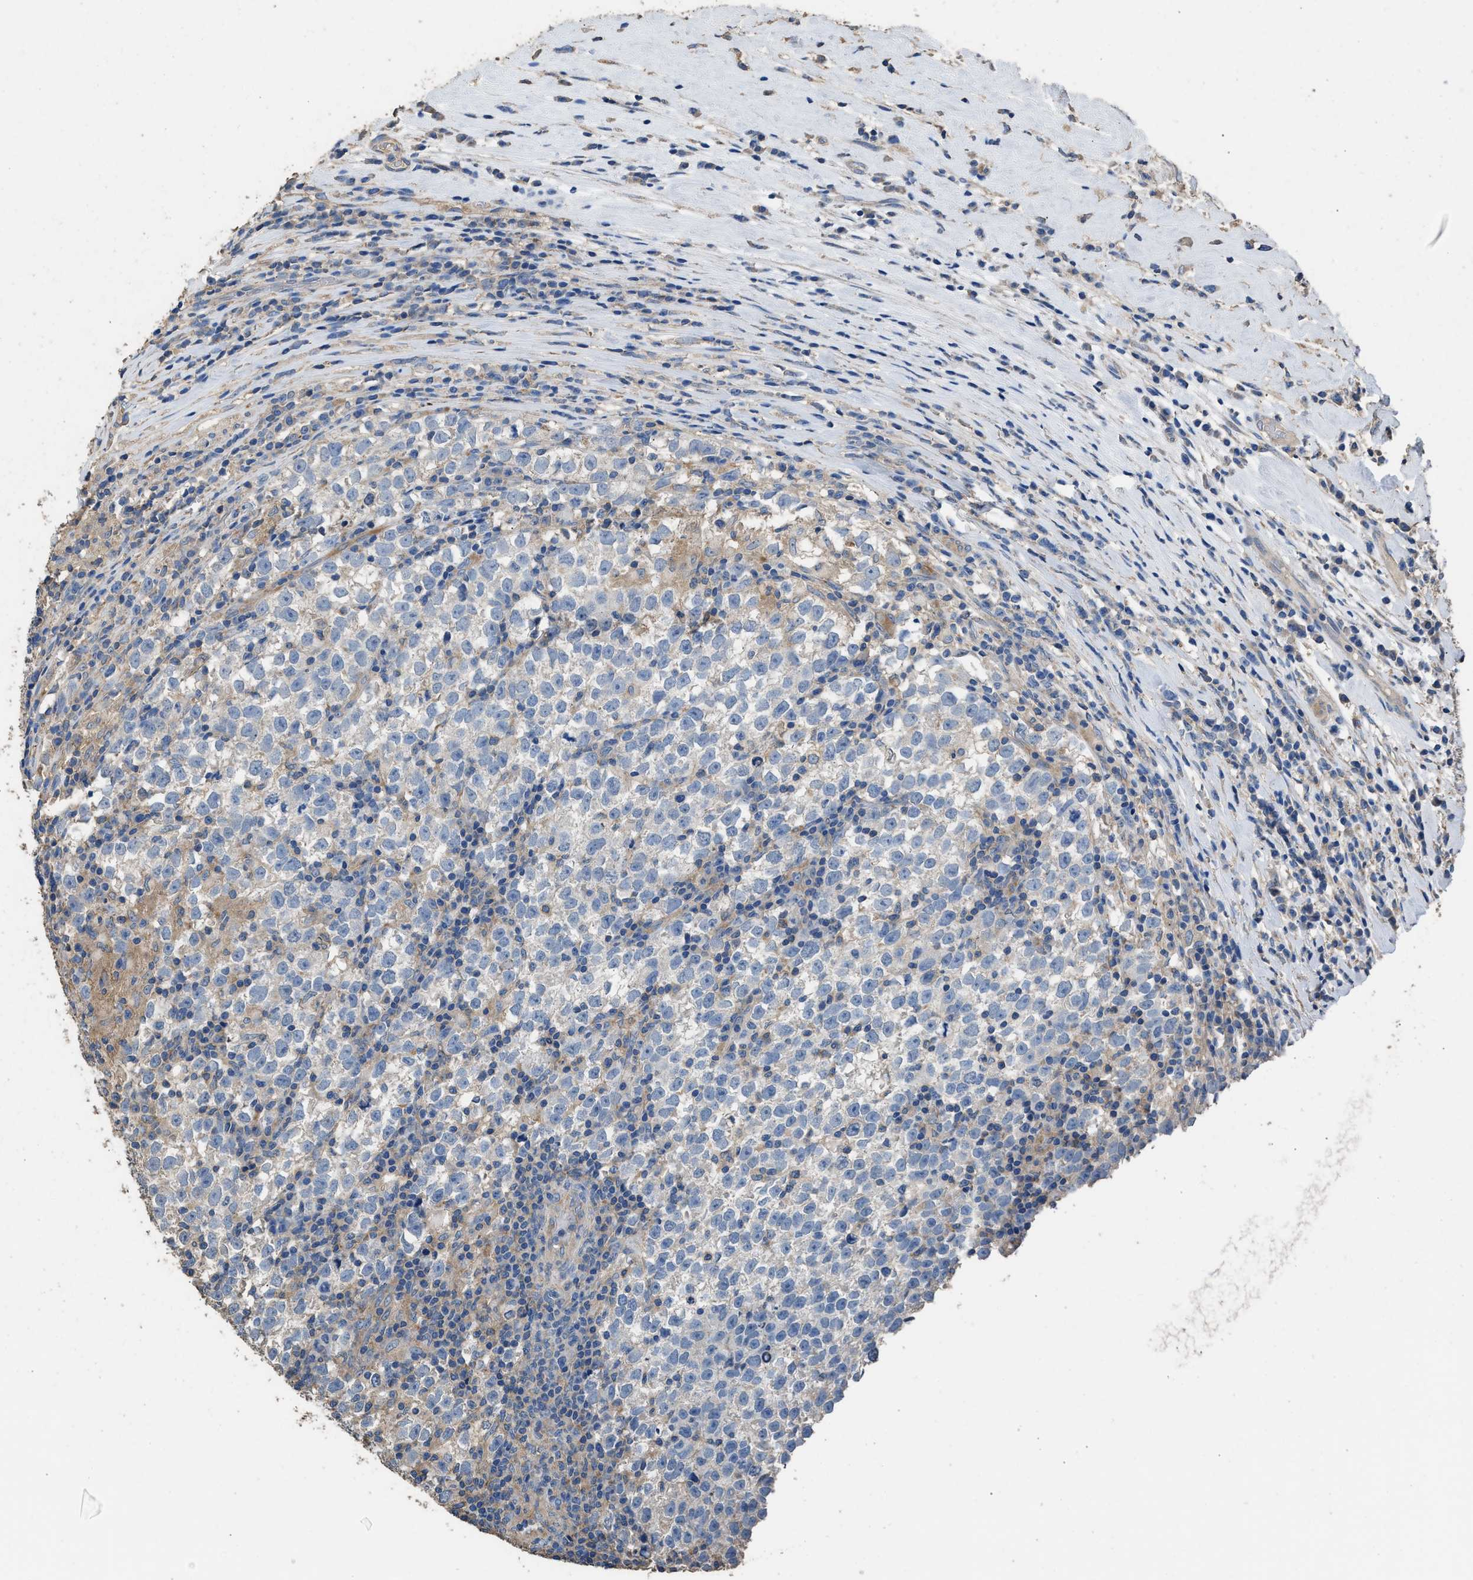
{"staining": {"intensity": "negative", "quantity": "none", "location": "none"}, "tissue": "testis cancer", "cell_type": "Tumor cells", "image_type": "cancer", "snomed": [{"axis": "morphology", "description": "Normal tissue, NOS"}, {"axis": "morphology", "description": "Seminoma, NOS"}, {"axis": "topography", "description": "Testis"}], "caption": "A high-resolution histopathology image shows immunohistochemistry staining of testis seminoma, which reveals no significant positivity in tumor cells.", "gene": "ITSN1", "patient": {"sex": "male", "age": 43}}